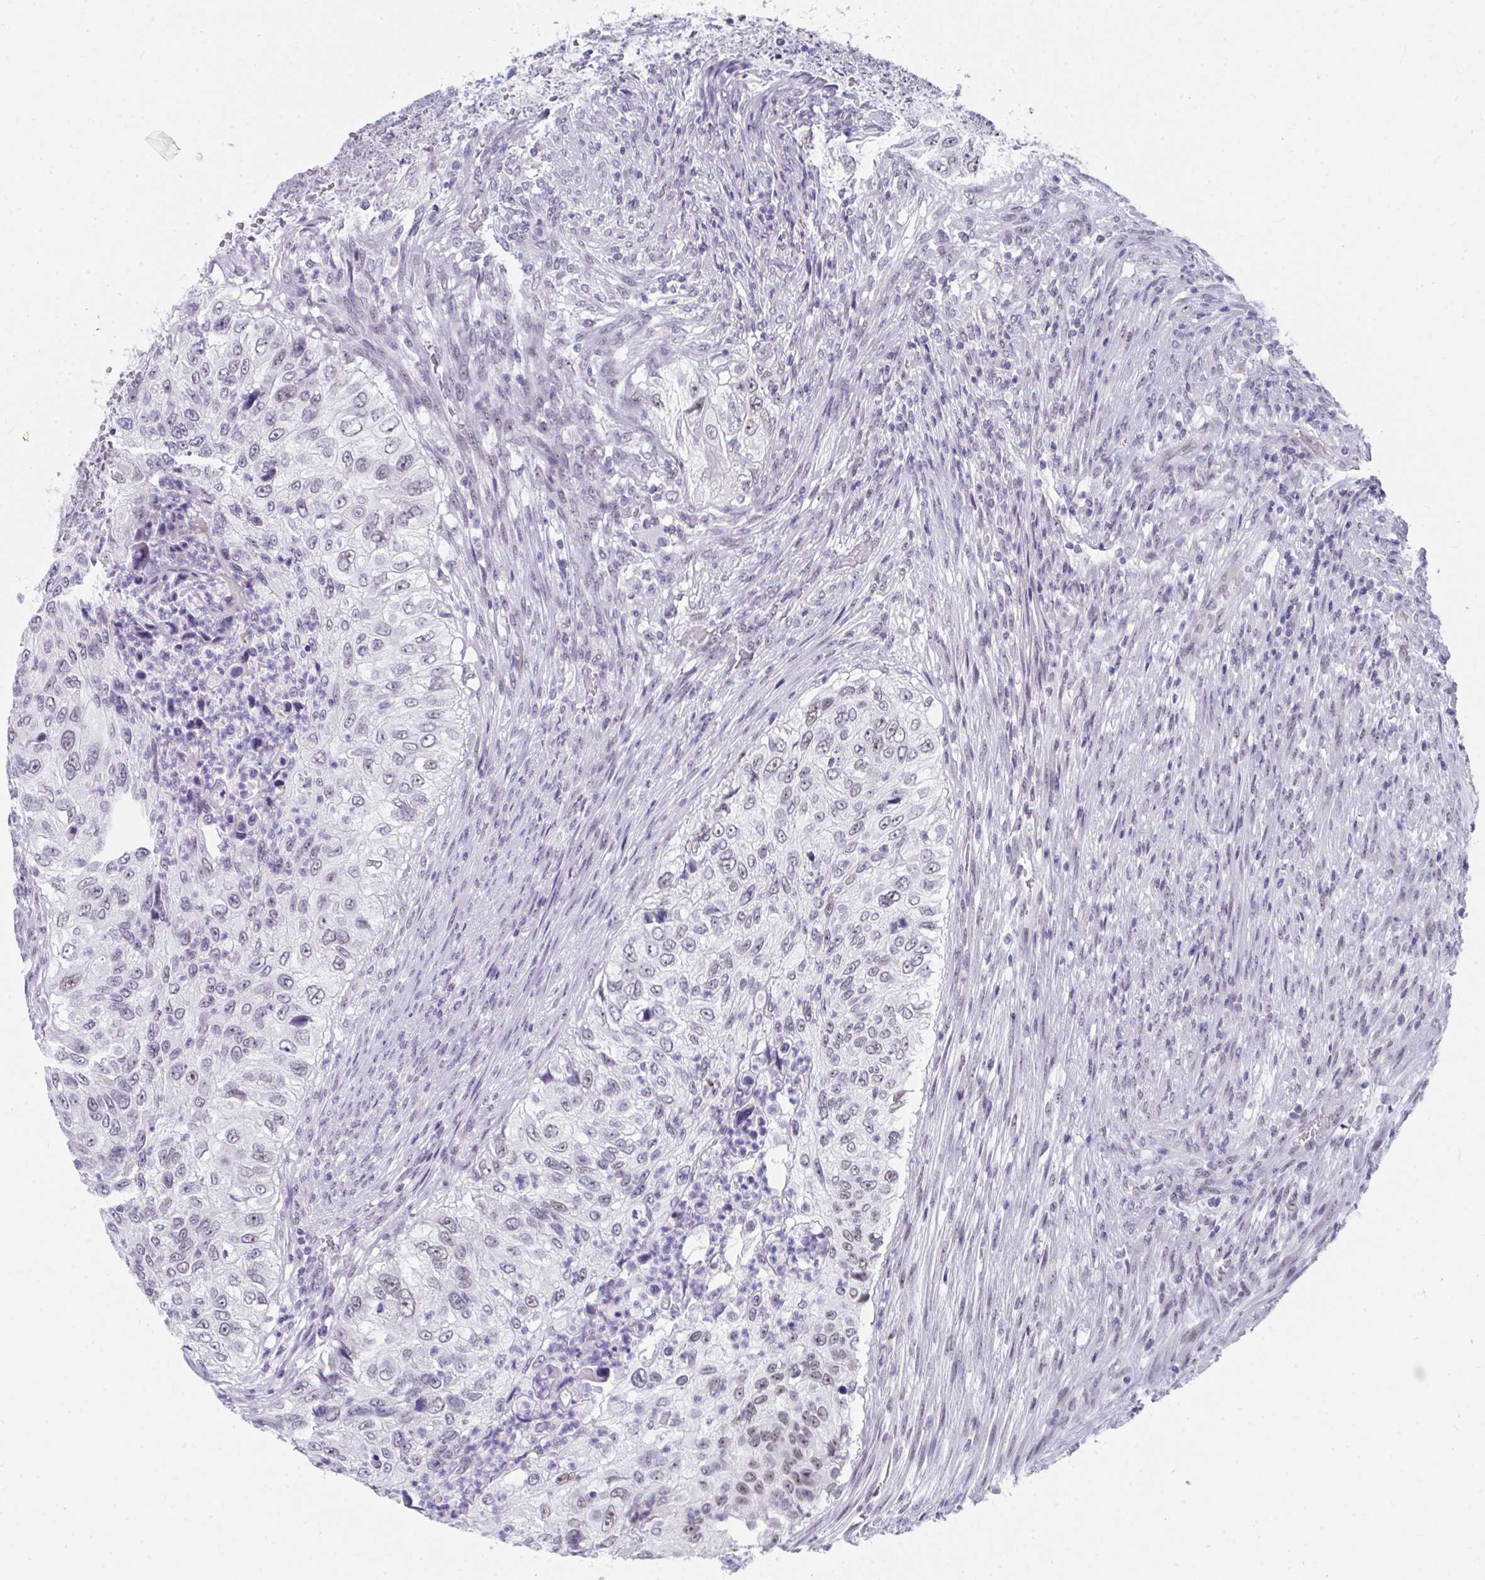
{"staining": {"intensity": "weak", "quantity": "<25%", "location": "nuclear"}, "tissue": "urothelial cancer", "cell_type": "Tumor cells", "image_type": "cancer", "snomed": [{"axis": "morphology", "description": "Urothelial carcinoma, High grade"}, {"axis": "topography", "description": "Urinary bladder"}], "caption": "High magnification brightfield microscopy of urothelial cancer stained with DAB (brown) and counterstained with hematoxylin (blue): tumor cells show no significant expression.", "gene": "CDK13", "patient": {"sex": "female", "age": 60}}